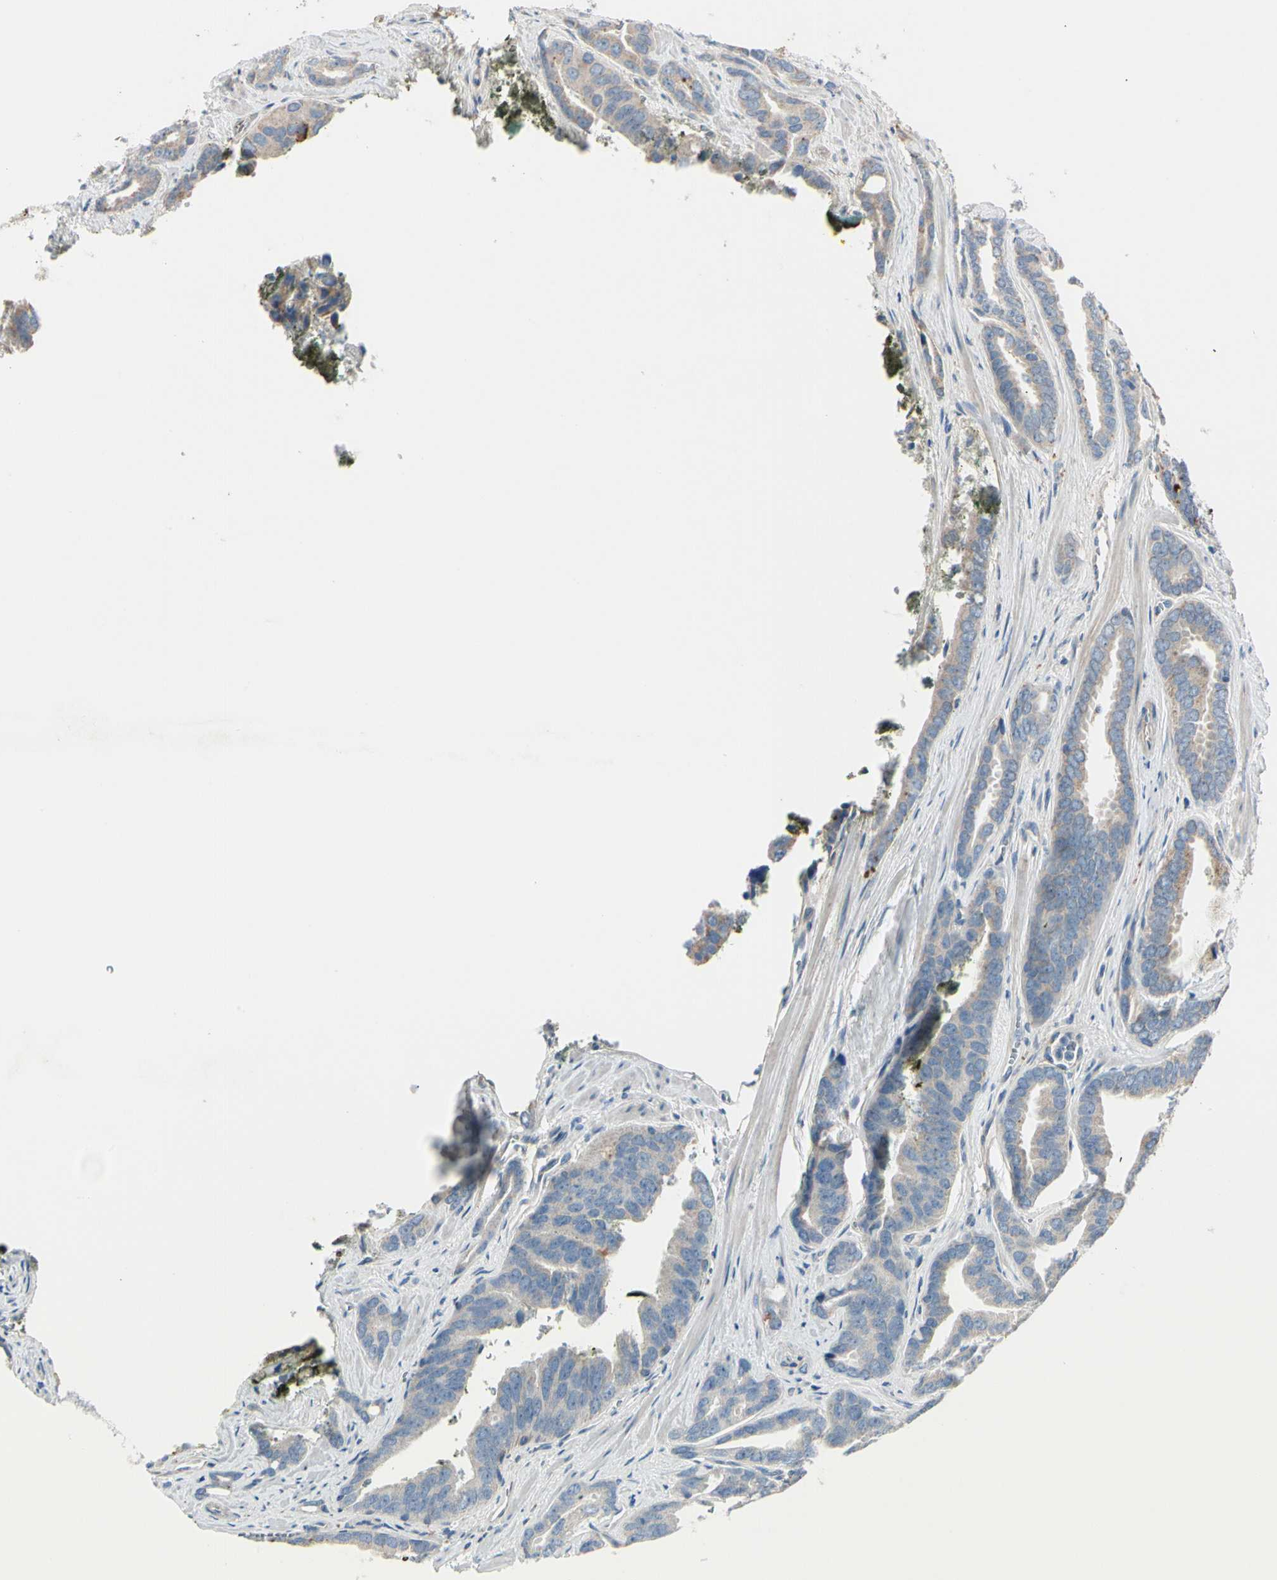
{"staining": {"intensity": "weak", "quantity": ">75%", "location": "cytoplasmic/membranous"}, "tissue": "prostate cancer", "cell_type": "Tumor cells", "image_type": "cancer", "snomed": [{"axis": "morphology", "description": "Adenocarcinoma, High grade"}, {"axis": "topography", "description": "Prostate"}], "caption": "A brown stain labels weak cytoplasmic/membranous positivity of a protein in adenocarcinoma (high-grade) (prostate) tumor cells.", "gene": "EPHA3", "patient": {"sex": "male", "age": 67}}